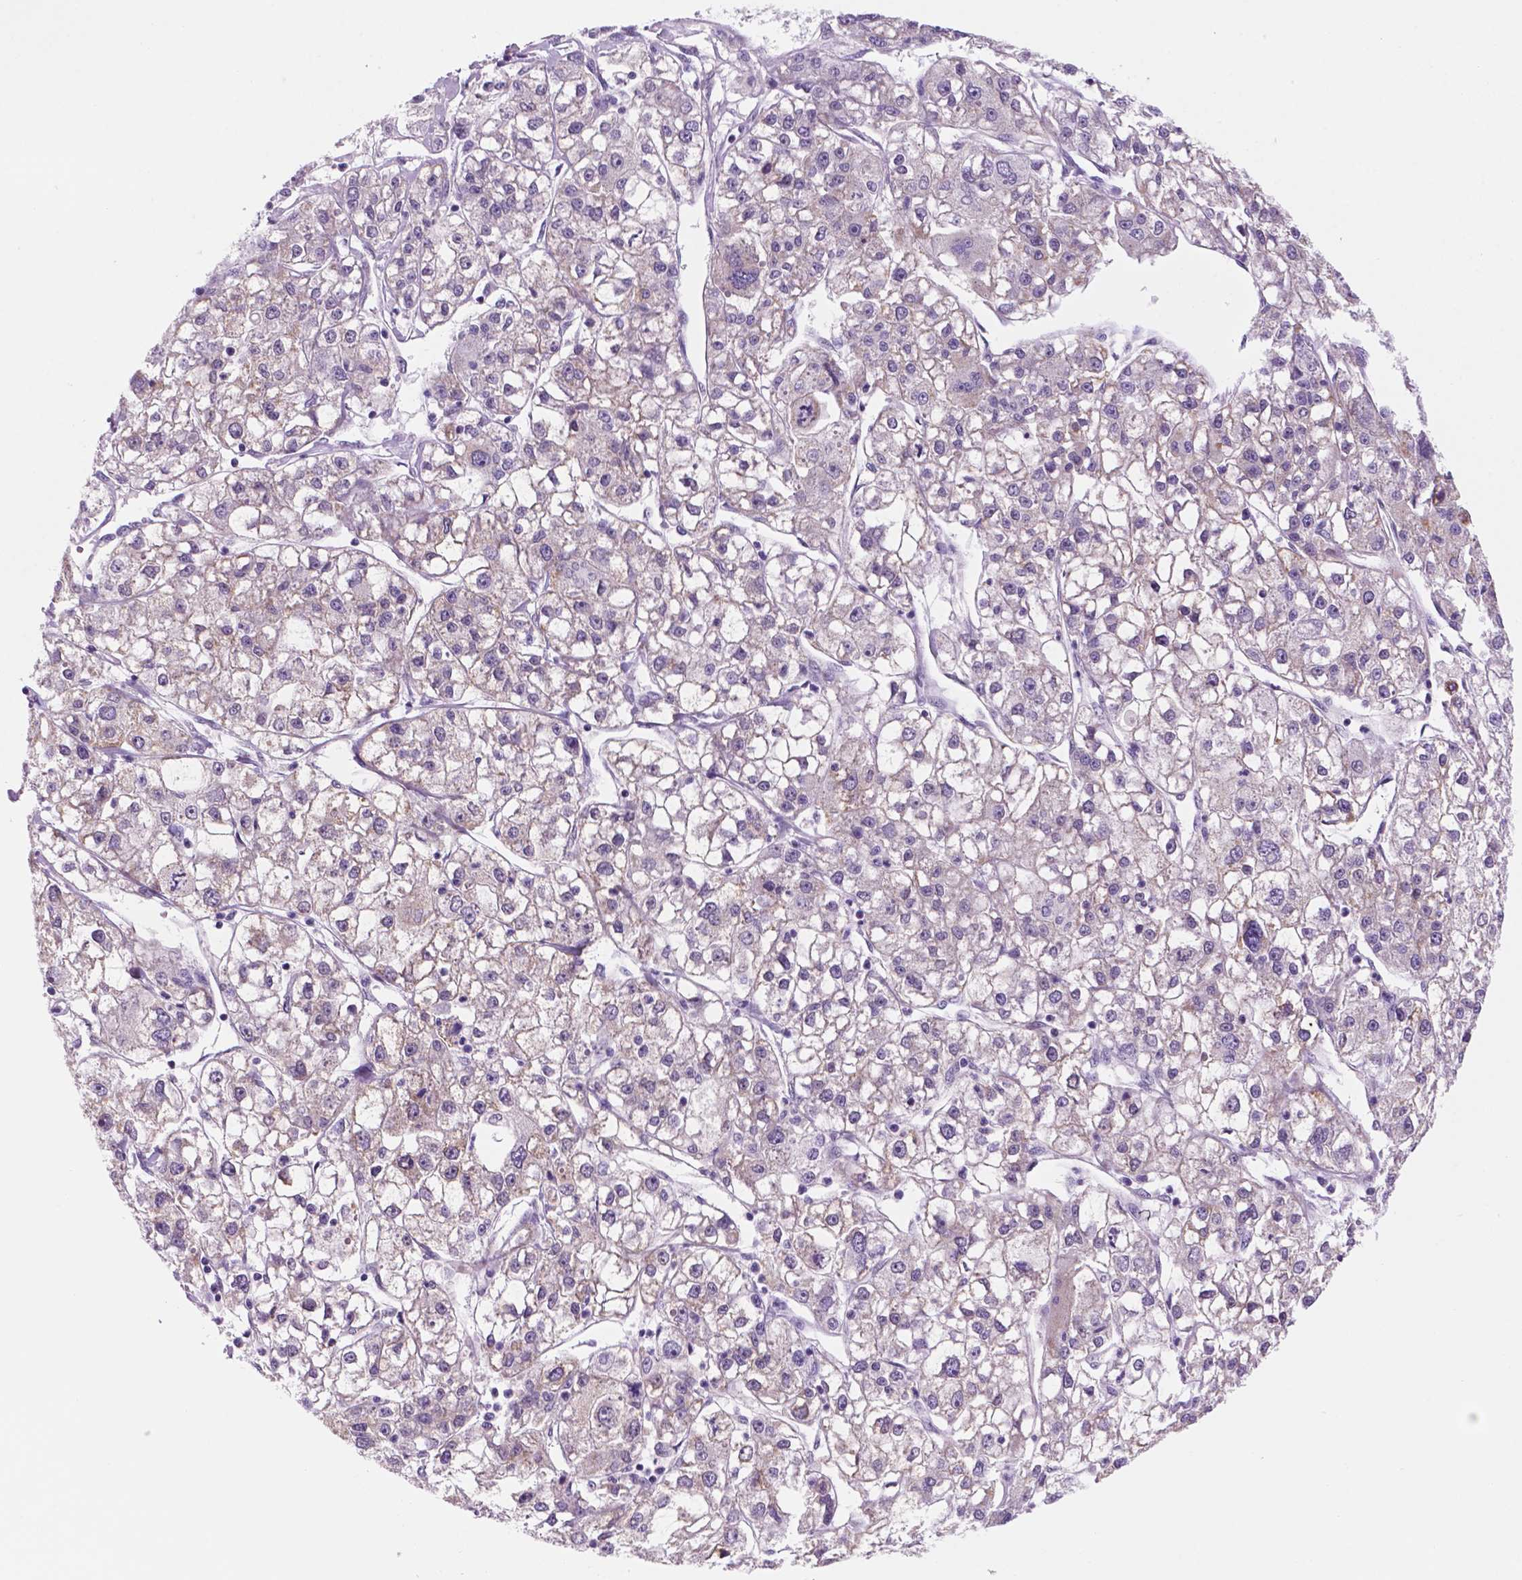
{"staining": {"intensity": "negative", "quantity": "none", "location": "none"}, "tissue": "liver cancer", "cell_type": "Tumor cells", "image_type": "cancer", "snomed": [{"axis": "morphology", "description": "Carcinoma, Hepatocellular, NOS"}, {"axis": "topography", "description": "Liver"}], "caption": "Liver hepatocellular carcinoma was stained to show a protein in brown. There is no significant positivity in tumor cells. (IHC, brightfield microscopy, high magnification).", "gene": "C18orf21", "patient": {"sex": "male", "age": 56}}